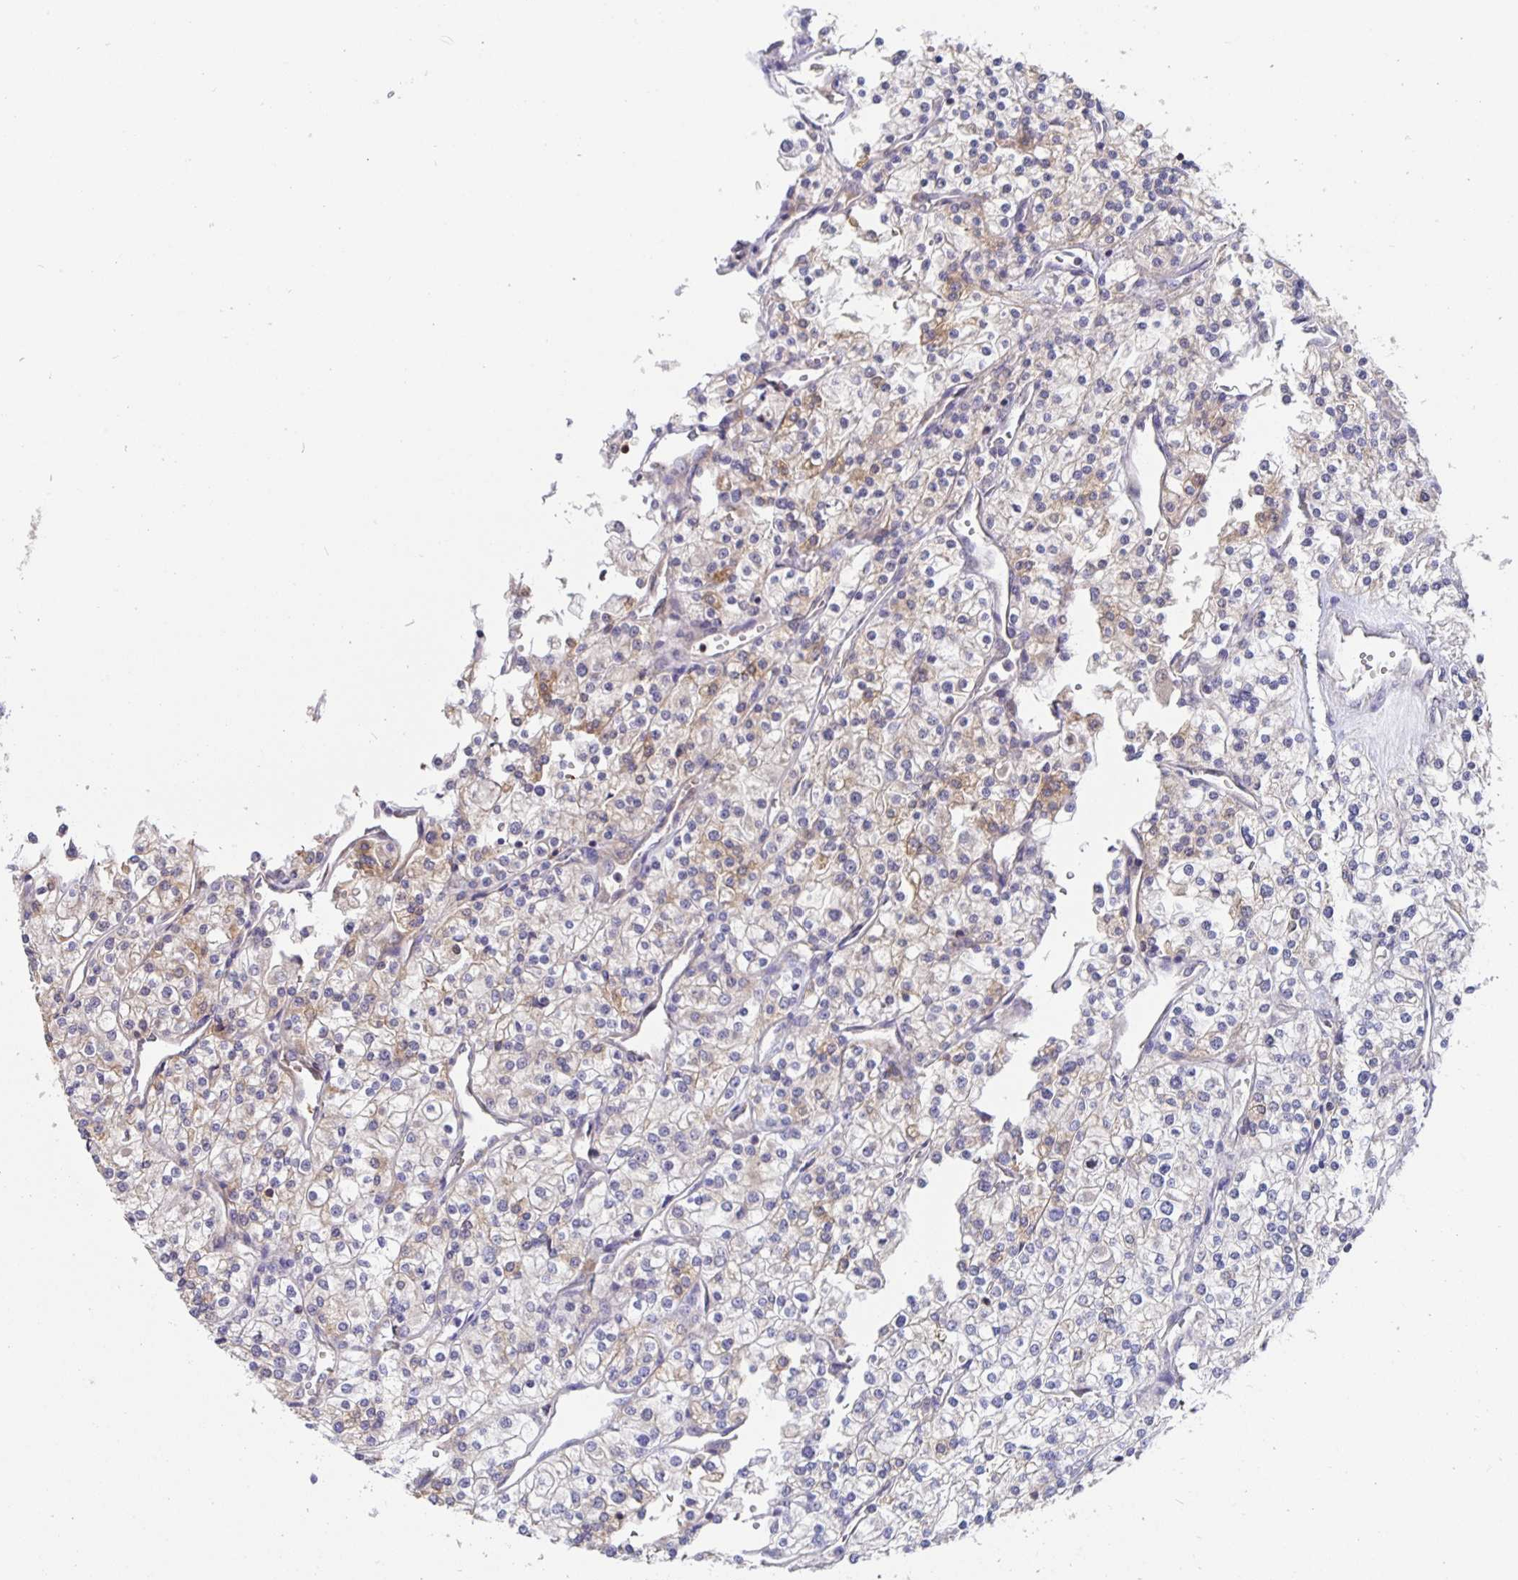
{"staining": {"intensity": "weak", "quantity": "<25%", "location": "cytoplasmic/membranous"}, "tissue": "renal cancer", "cell_type": "Tumor cells", "image_type": "cancer", "snomed": [{"axis": "morphology", "description": "Adenocarcinoma, NOS"}, {"axis": "topography", "description": "Kidney"}], "caption": "DAB (3,3'-diaminobenzidine) immunohistochemical staining of human renal cancer demonstrates no significant positivity in tumor cells.", "gene": "FEM1C", "patient": {"sex": "male", "age": 80}}